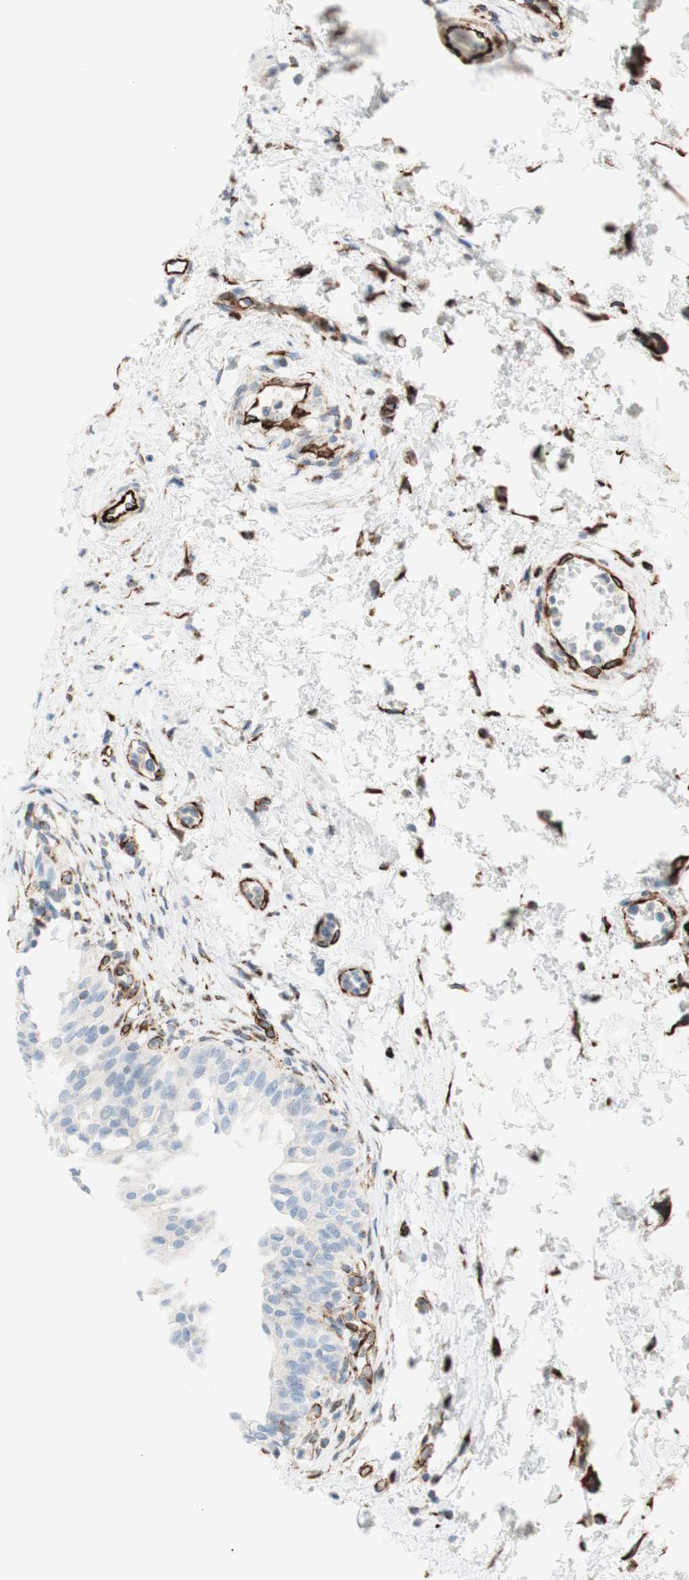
{"staining": {"intensity": "negative", "quantity": "none", "location": "none"}, "tissue": "urinary bladder", "cell_type": "Urothelial cells", "image_type": "normal", "snomed": [{"axis": "morphology", "description": "Normal tissue, NOS"}, {"axis": "topography", "description": "Urinary bladder"}], "caption": "Immunohistochemical staining of benign human urinary bladder demonstrates no significant expression in urothelial cells. (DAB (3,3'-diaminobenzidine) IHC visualized using brightfield microscopy, high magnification).", "gene": "POU2AF1", "patient": {"sex": "male", "age": 55}}